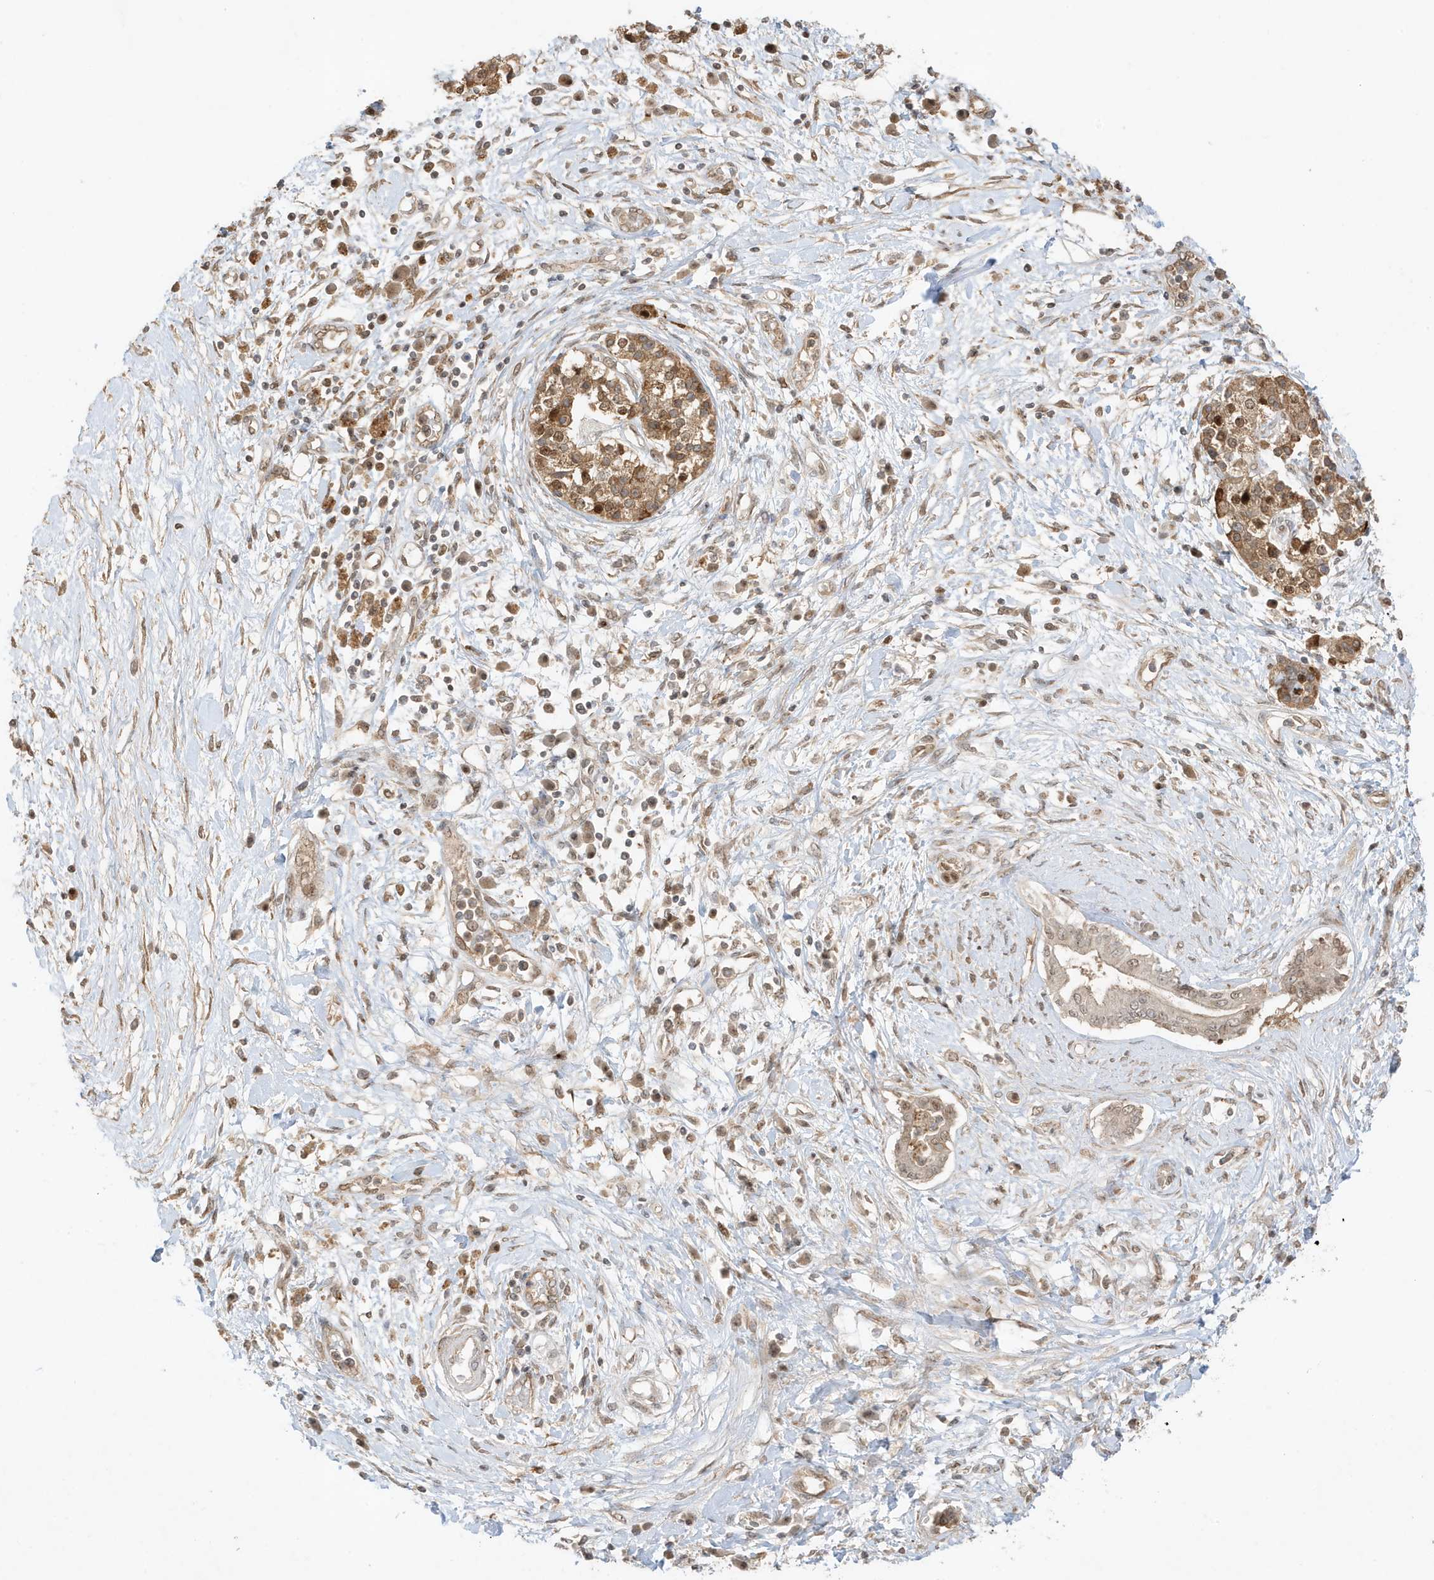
{"staining": {"intensity": "weak", "quantity": "25%-75%", "location": "cytoplasmic/membranous,nuclear"}, "tissue": "pancreatic cancer", "cell_type": "Tumor cells", "image_type": "cancer", "snomed": [{"axis": "morphology", "description": "Adenocarcinoma, NOS"}, {"axis": "topography", "description": "Pancreas"}], "caption": "Protein expression analysis of pancreatic cancer (adenocarcinoma) shows weak cytoplasmic/membranous and nuclear staining in approximately 25%-75% of tumor cells. Using DAB (brown) and hematoxylin (blue) stains, captured at high magnification using brightfield microscopy.", "gene": "ZBTB41", "patient": {"sex": "female", "age": 56}}